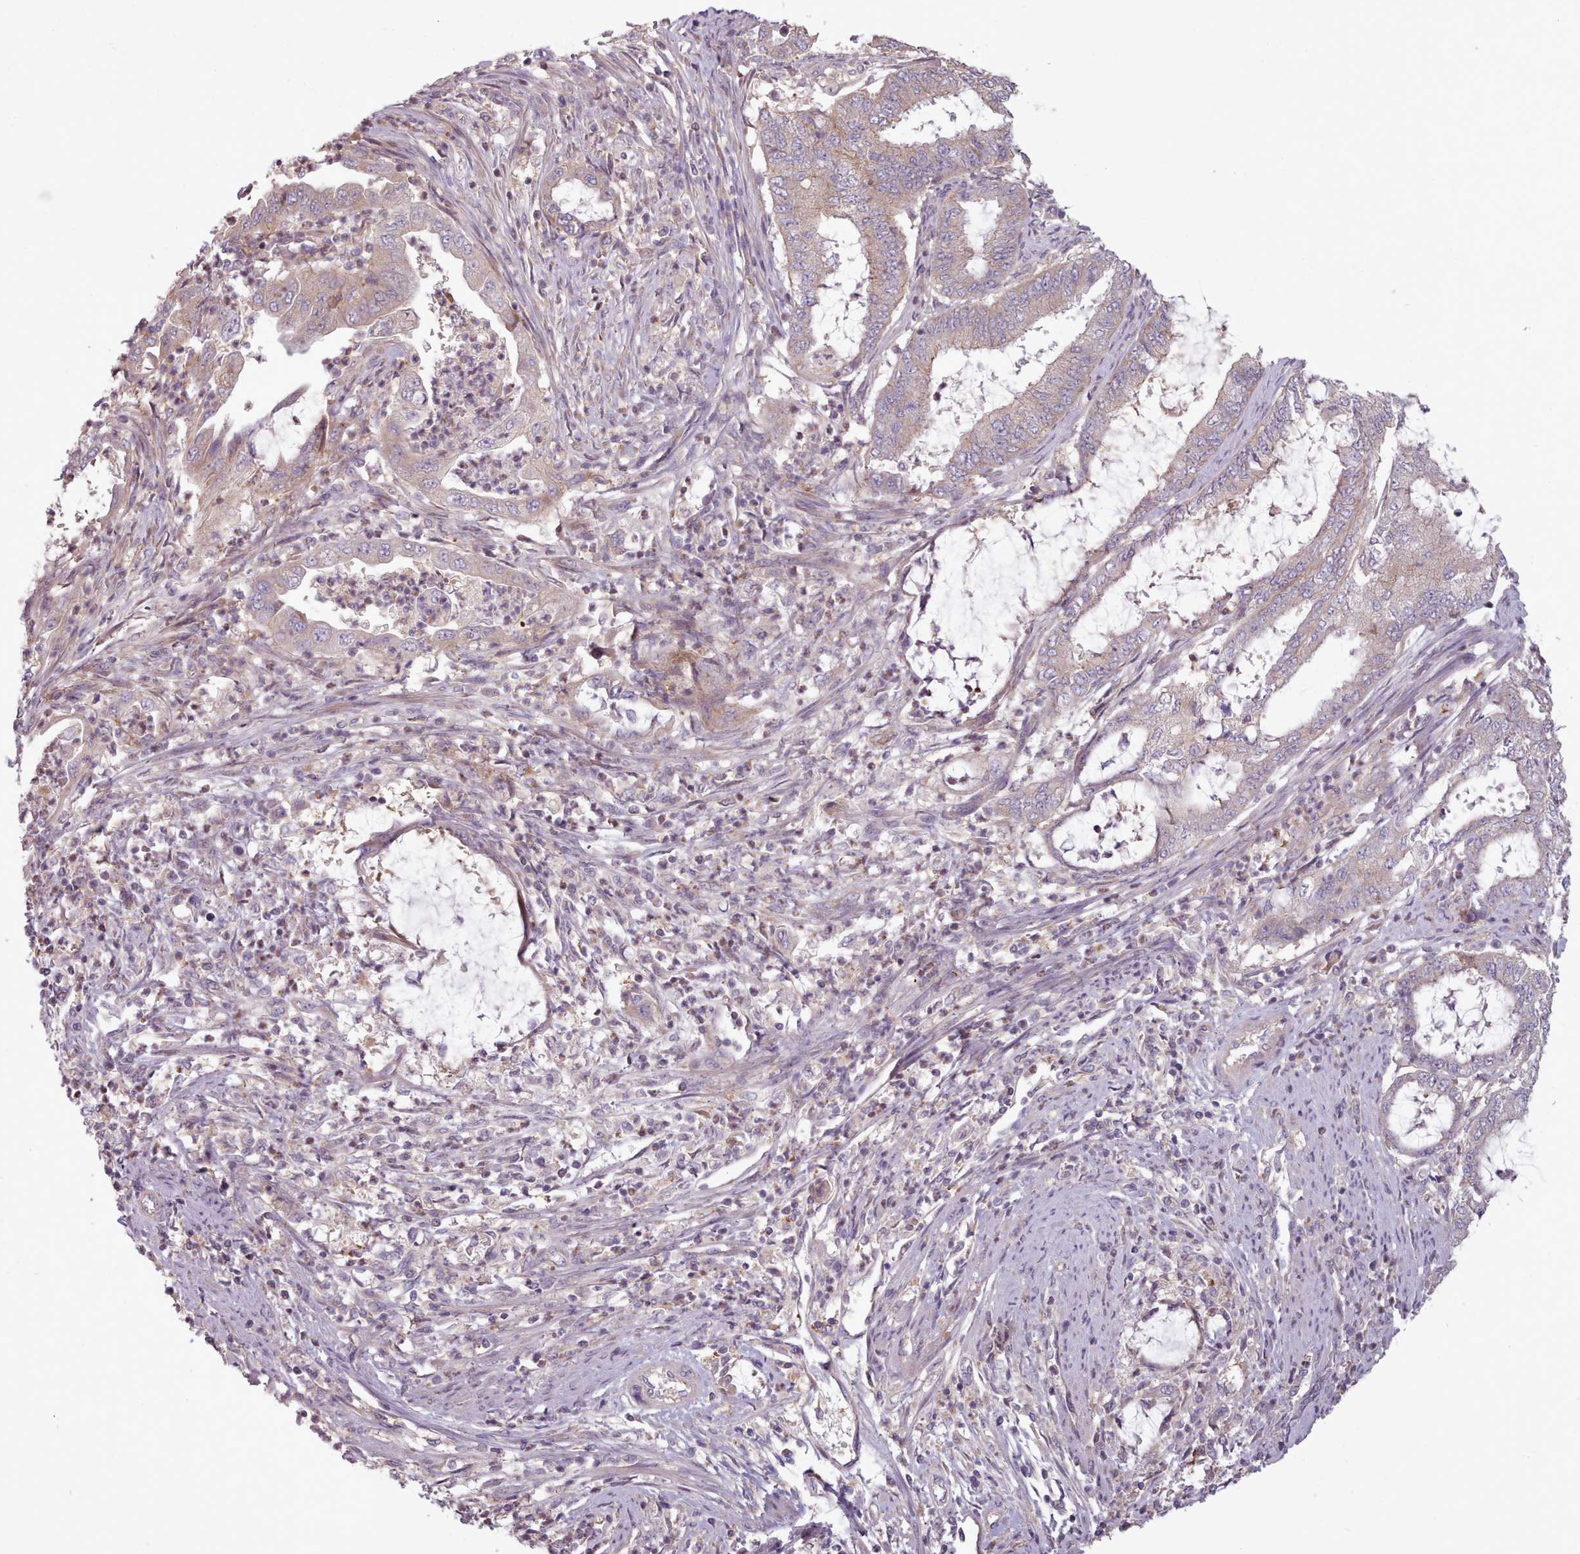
{"staining": {"intensity": "negative", "quantity": "none", "location": "none"}, "tissue": "endometrial cancer", "cell_type": "Tumor cells", "image_type": "cancer", "snomed": [{"axis": "morphology", "description": "Adenocarcinoma, NOS"}, {"axis": "topography", "description": "Endometrium"}], "caption": "The photomicrograph demonstrates no significant positivity in tumor cells of adenocarcinoma (endometrial).", "gene": "NT5DC2", "patient": {"sex": "female", "age": 51}}